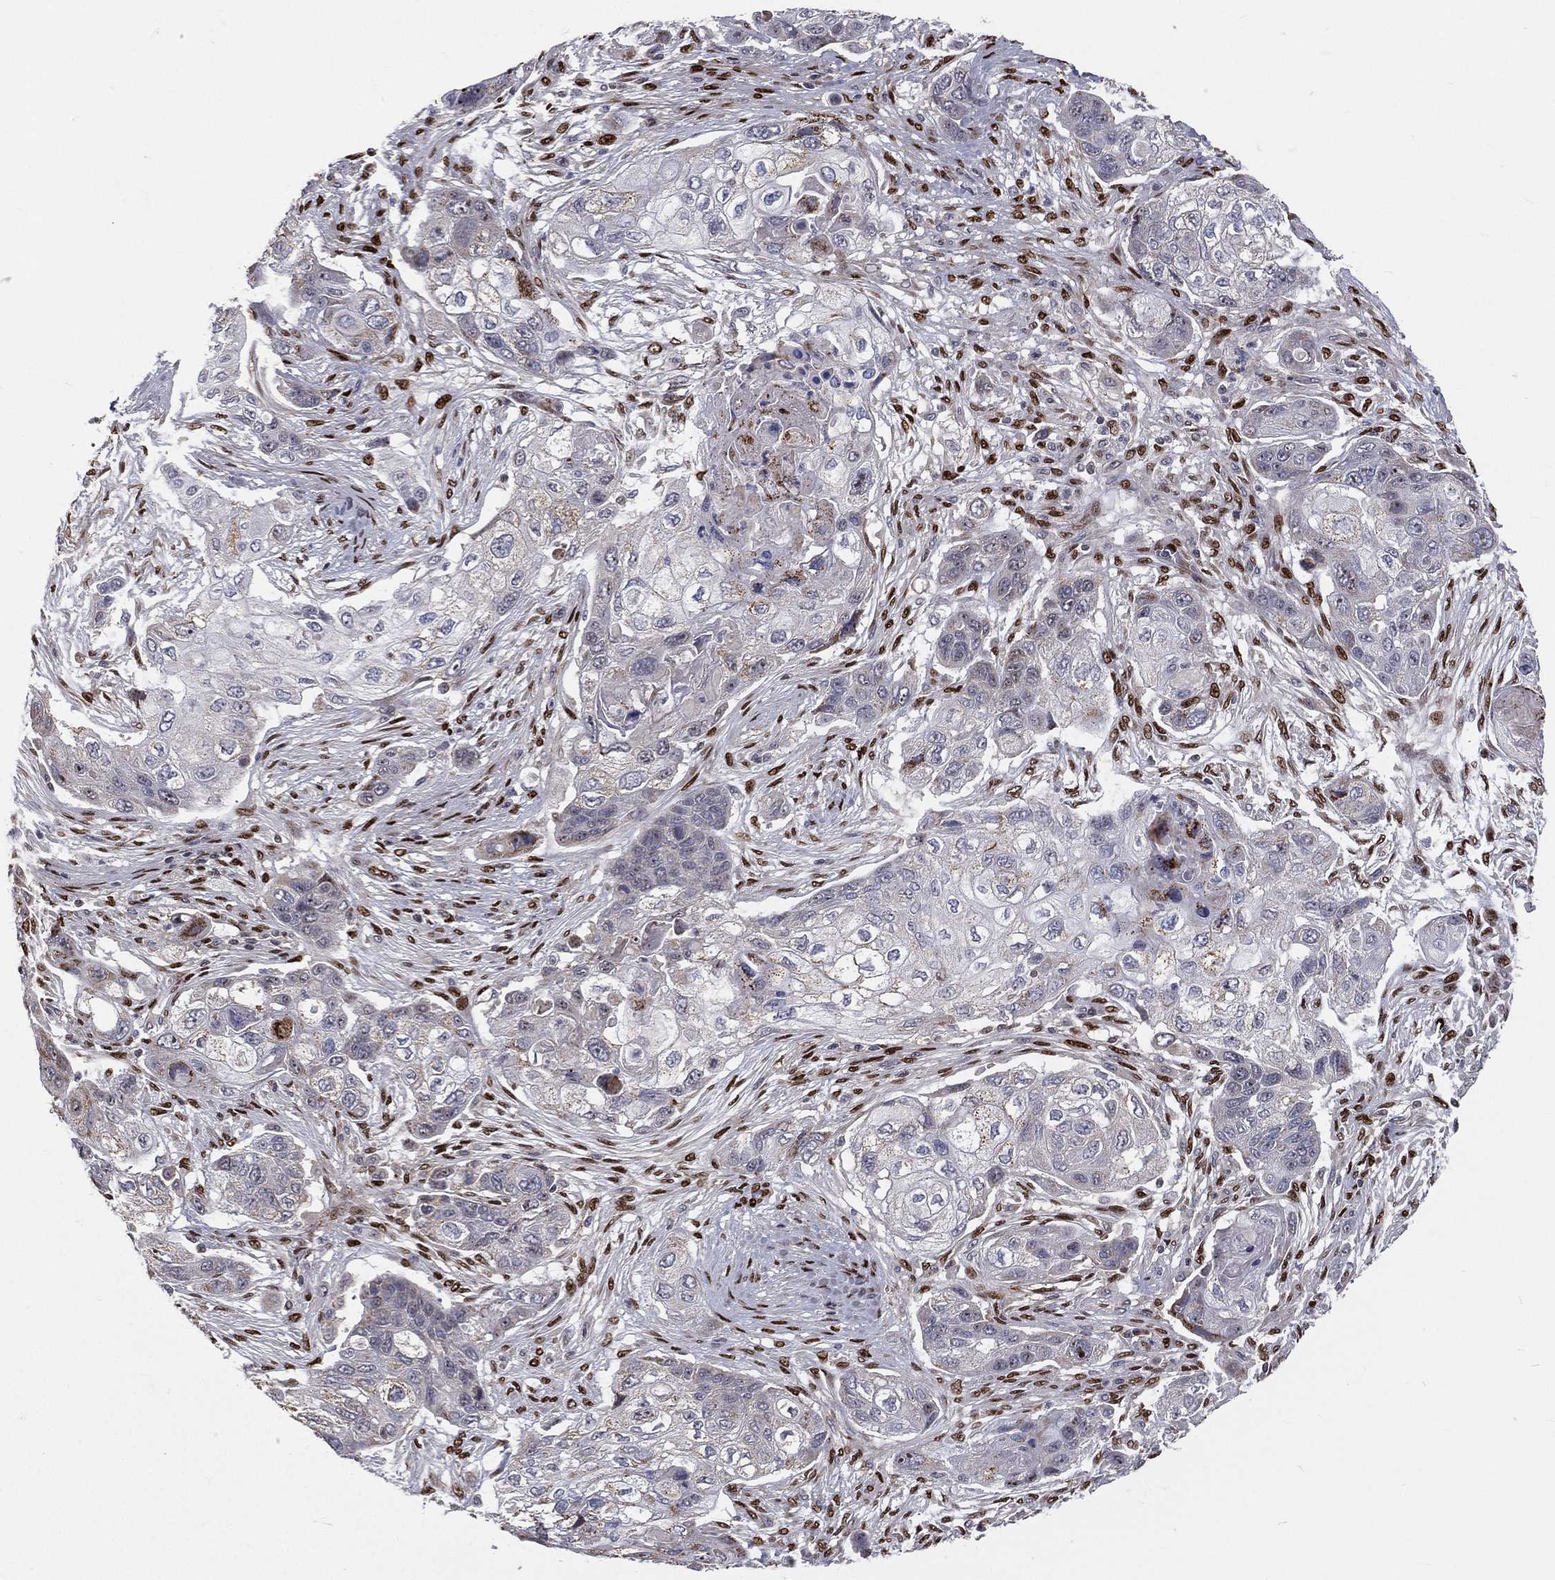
{"staining": {"intensity": "negative", "quantity": "none", "location": "none"}, "tissue": "lung cancer", "cell_type": "Tumor cells", "image_type": "cancer", "snomed": [{"axis": "morphology", "description": "Squamous cell carcinoma, NOS"}, {"axis": "topography", "description": "Lung"}], "caption": "IHC micrograph of lung squamous cell carcinoma stained for a protein (brown), which reveals no expression in tumor cells.", "gene": "ZEB1", "patient": {"sex": "male", "age": 69}}